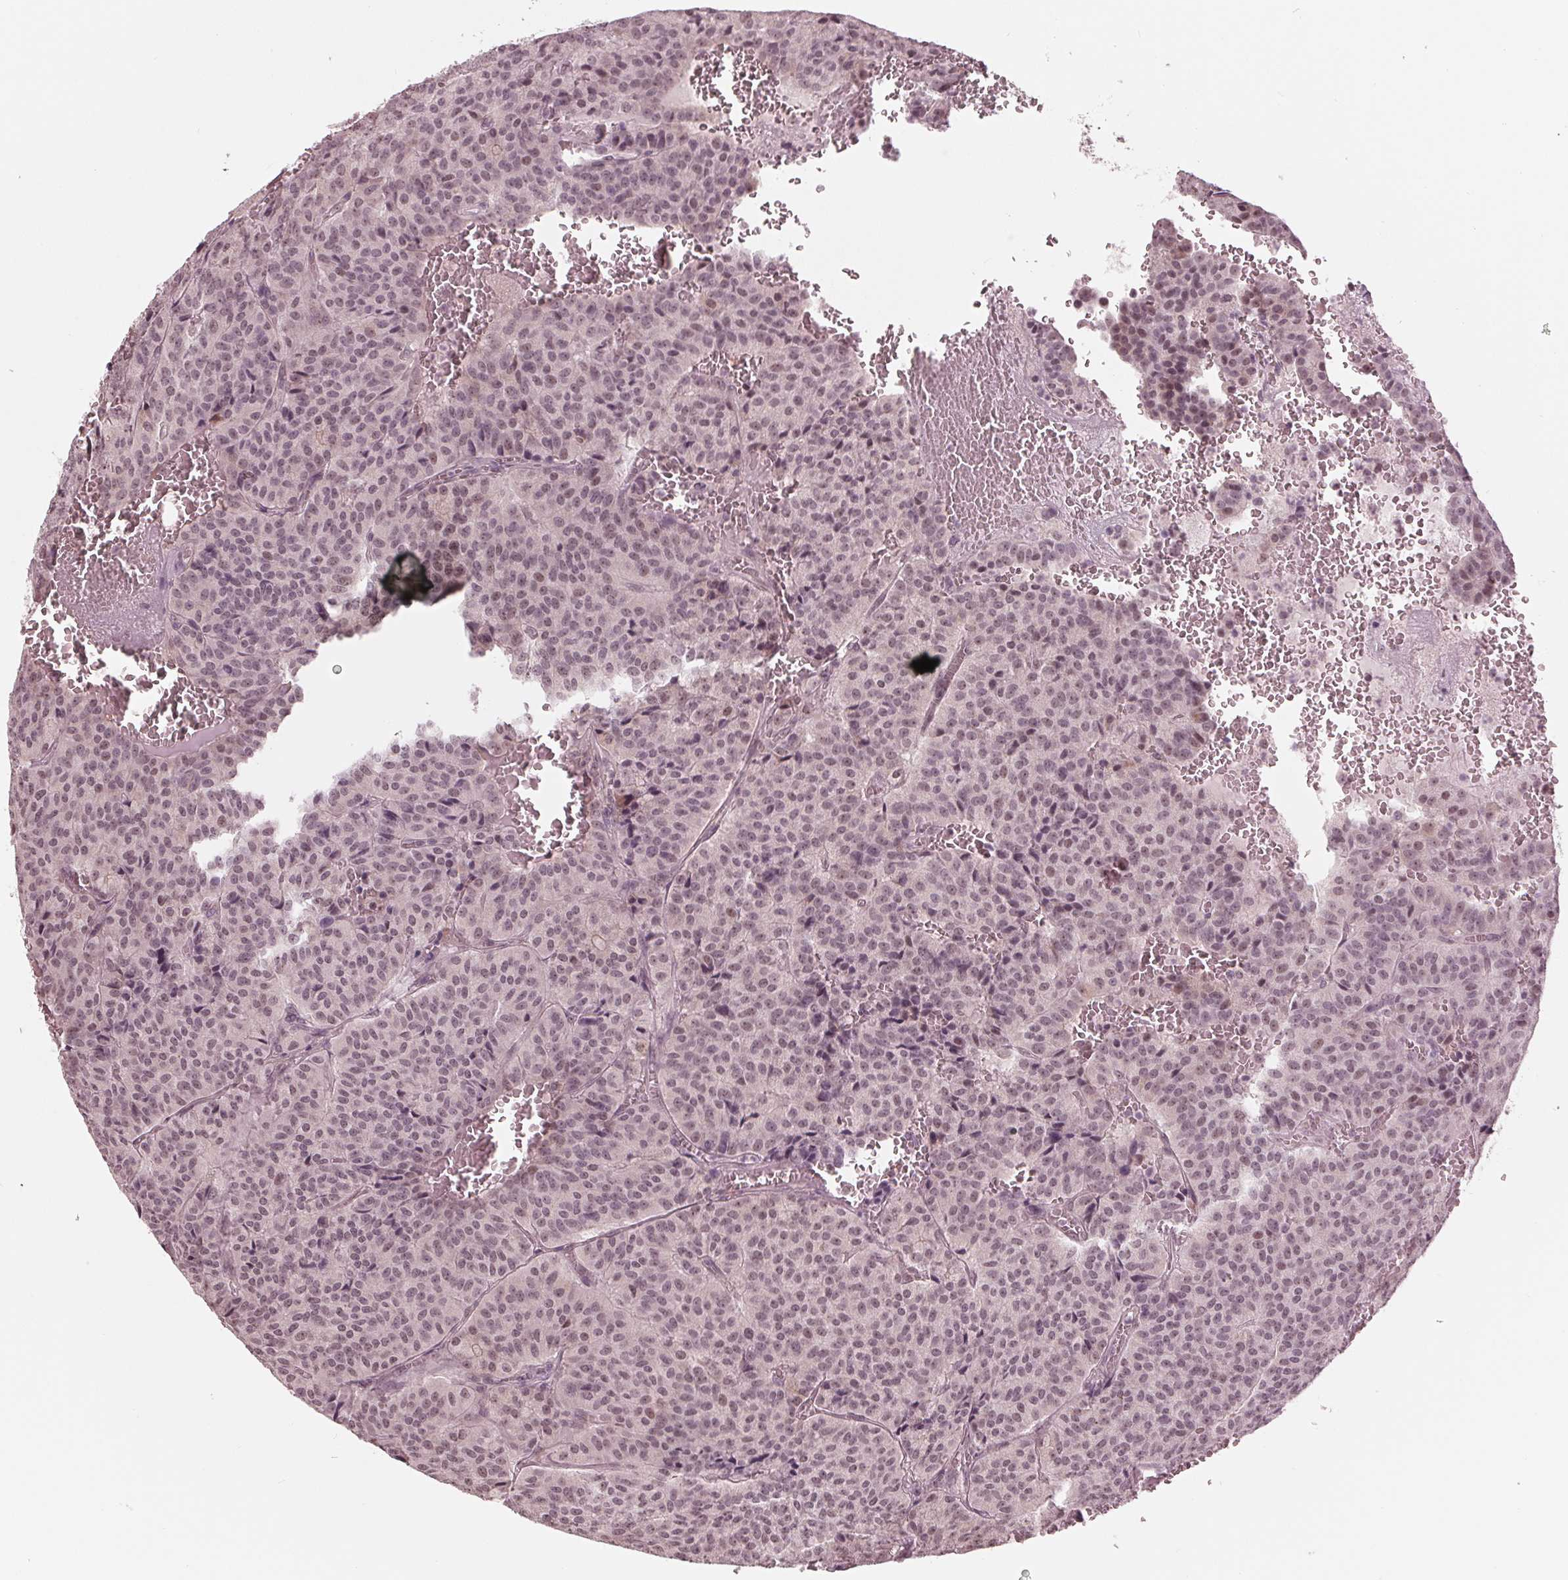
{"staining": {"intensity": "weak", "quantity": ">75%", "location": "nuclear"}, "tissue": "carcinoid", "cell_type": "Tumor cells", "image_type": "cancer", "snomed": [{"axis": "morphology", "description": "Carcinoid, malignant, NOS"}, {"axis": "topography", "description": "Lung"}], "caption": "DAB immunohistochemical staining of carcinoid exhibits weak nuclear protein staining in about >75% of tumor cells.", "gene": "SLX4", "patient": {"sex": "male", "age": 70}}